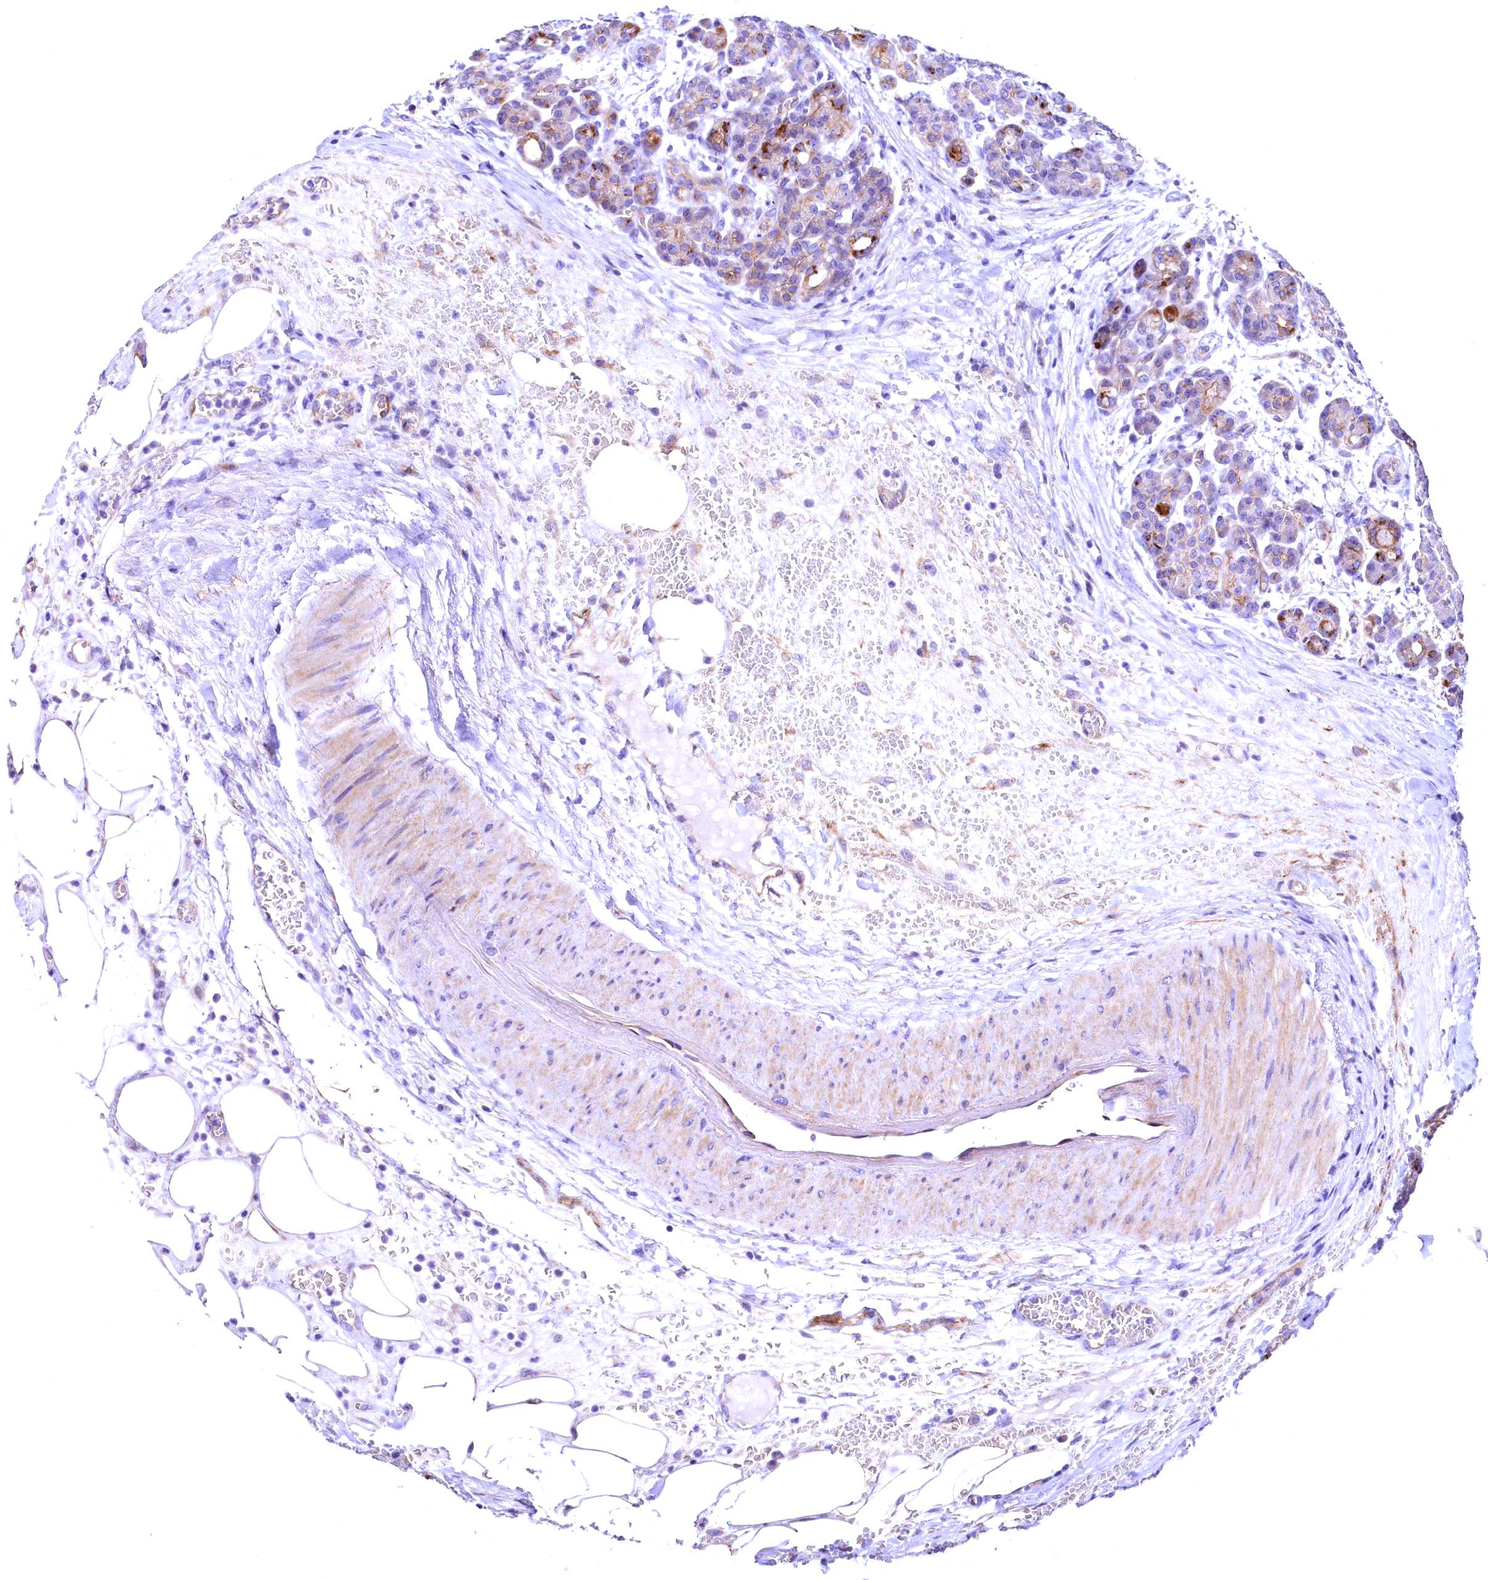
{"staining": {"intensity": "moderate", "quantity": "<25%", "location": "cytoplasmic/membranous"}, "tissue": "pancreas", "cell_type": "Exocrine glandular cells", "image_type": "normal", "snomed": [{"axis": "morphology", "description": "Normal tissue, NOS"}, {"axis": "topography", "description": "Pancreas"}], "caption": "A high-resolution image shows immunohistochemistry (IHC) staining of normal pancreas, which exhibits moderate cytoplasmic/membranous staining in about <25% of exocrine glandular cells.", "gene": "SLF1", "patient": {"sex": "male", "age": 63}}